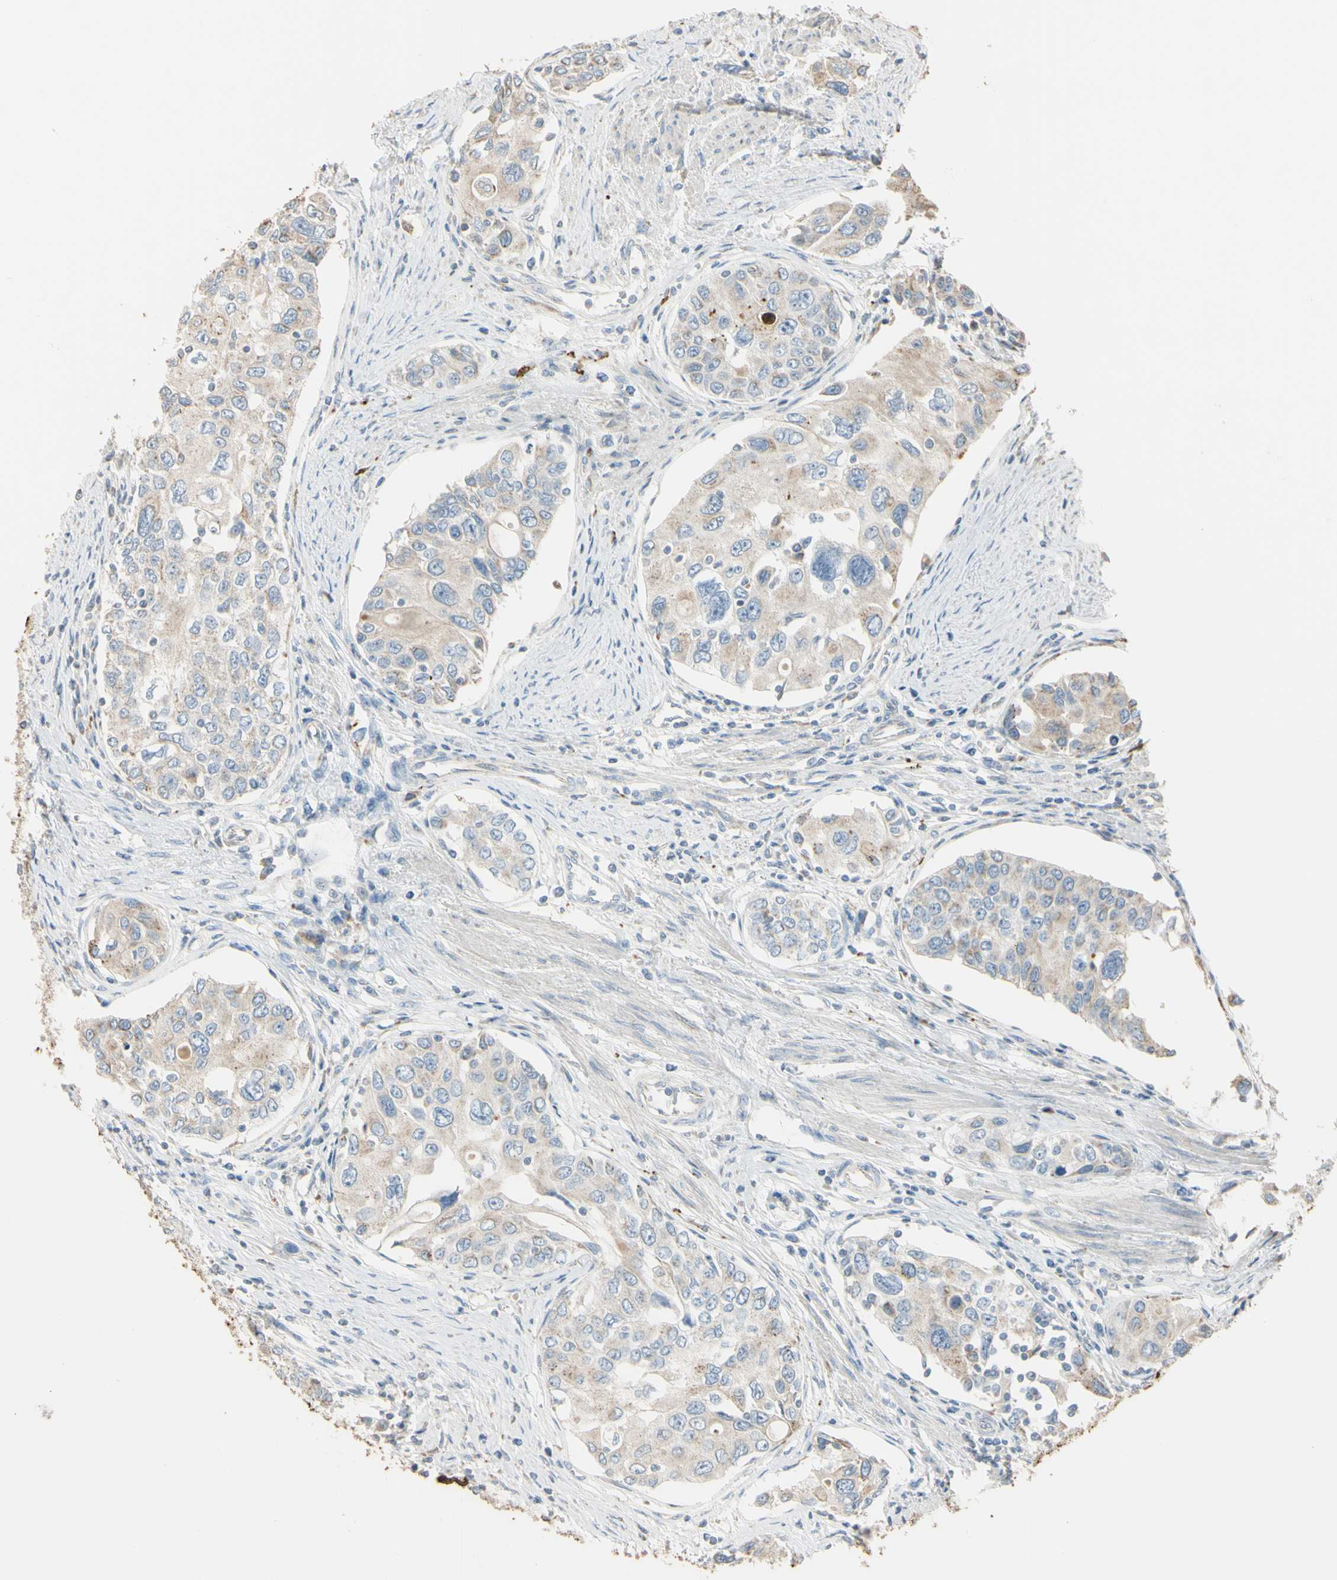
{"staining": {"intensity": "weak", "quantity": ">75%", "location": "cytoplasmic/membranous"}, "tissue": "urothelial cancer", "cell_type": "Tumor cells", "image_type": "cancer", "snomed": [{"axis": "morphology", "description": "Urothelial carcinoma, High grade"}, {"axis": "topography", "description": "Urinary bladder"}], "caption": "IHC image of neoplastic tissue: human urothelial carcinoma (high-grade) stained using immunohistochemistry exhibits low levels of weak protein expression localized specifically in the cytoplasmic/membranous of tumor cells, appearing as a cytoplasmic/membranous brown color.", "gene": "ANGPTL1", "patient": {"sex": "female", "age": 56}}